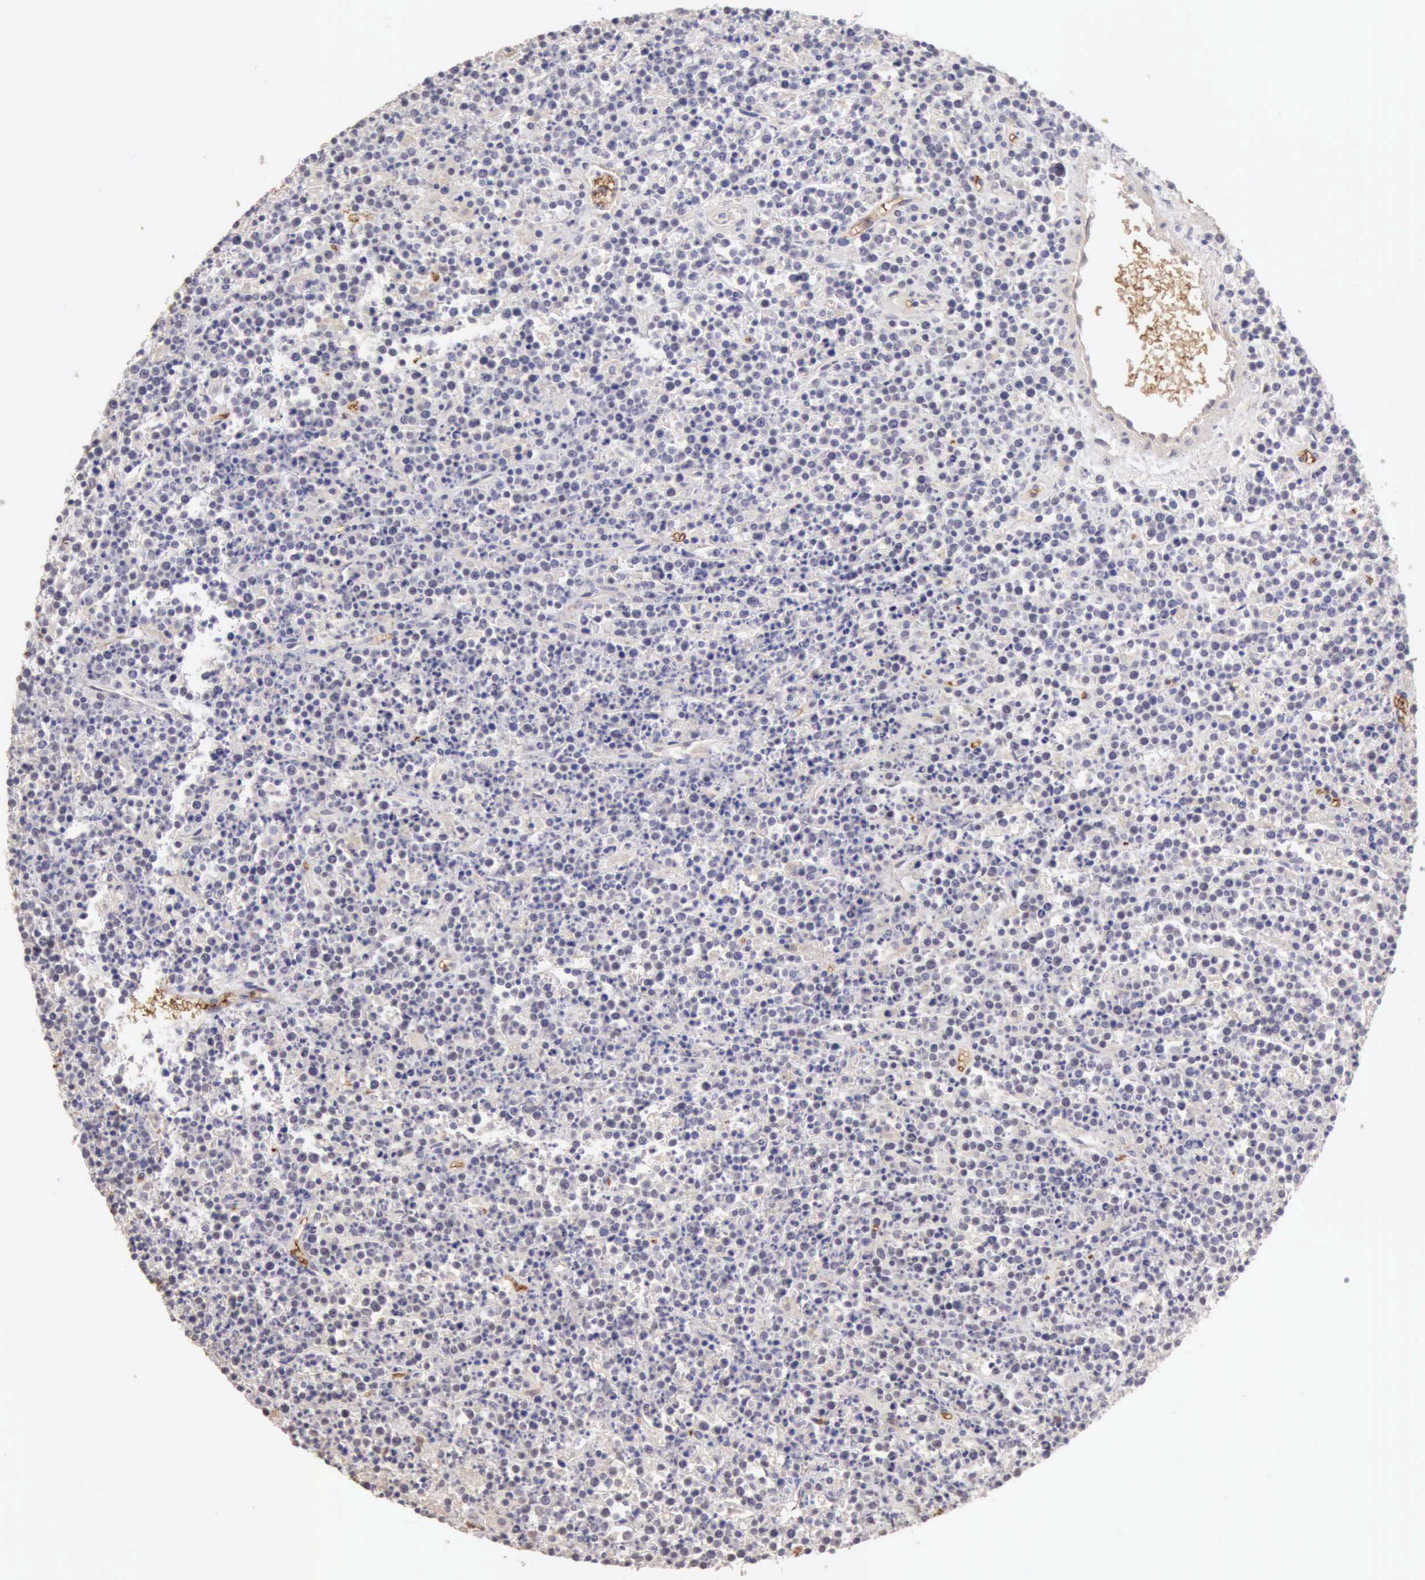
{"staining": {"intensity": "negative", "quantity": "none", "location": "none"}, "tissue": "lymphoma", "cell_type": "Tumor cells", "image_type": "cancer", "snomed": [{"axis": "morphology", "description": "Malignant lymphoma, non-Hodgkin's type, High grade"}, {"axis": "topography", "description": "Ovary"}], "caption": "The image reveals no staining of tumor cells in lymphoma.", "gene": "CFI", "patient": {"sex": "female", "age": 56}}